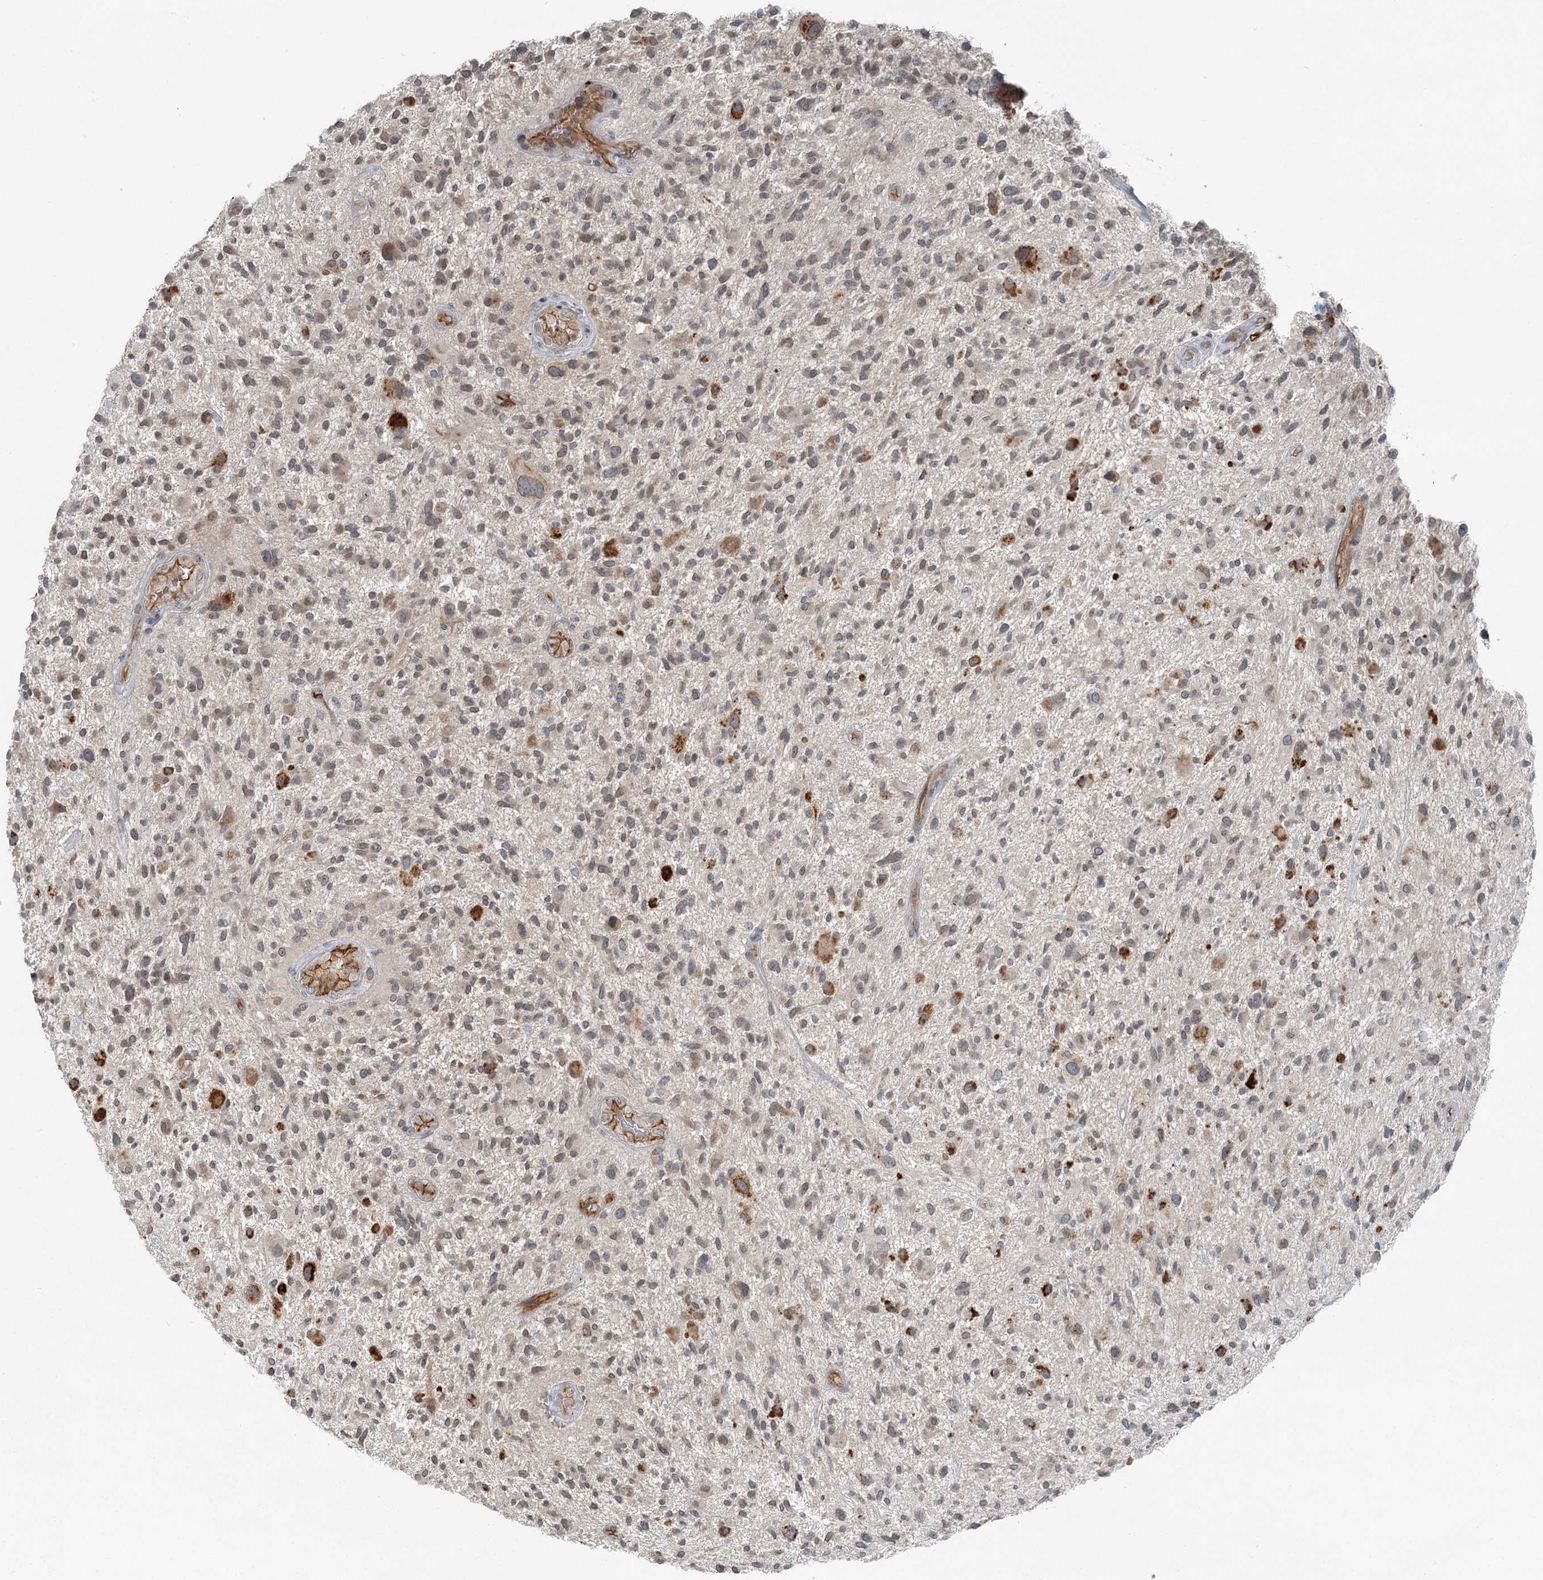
{"staining": {"intensity": "negative", "quantity": "none", "location": "none"}, "tissue": "glioma", "cell_type": "Tumor cells", "image_type": "cancer", "snomed": [{"axis": "morphology", "description": "Glioma, malignant, High grade"}, {"axis": "topography", "description": "Brain"}], "caption": "A micrograph of human high-grade glioma (malignant) is negative for staining in tumor cells. (DAB (3,3'-diaminobenzidine) immunohistochemistry with hematoxylin counter stain).", "gene": "SLC39A8", "patient": {"sex": "male", "age": 47}}